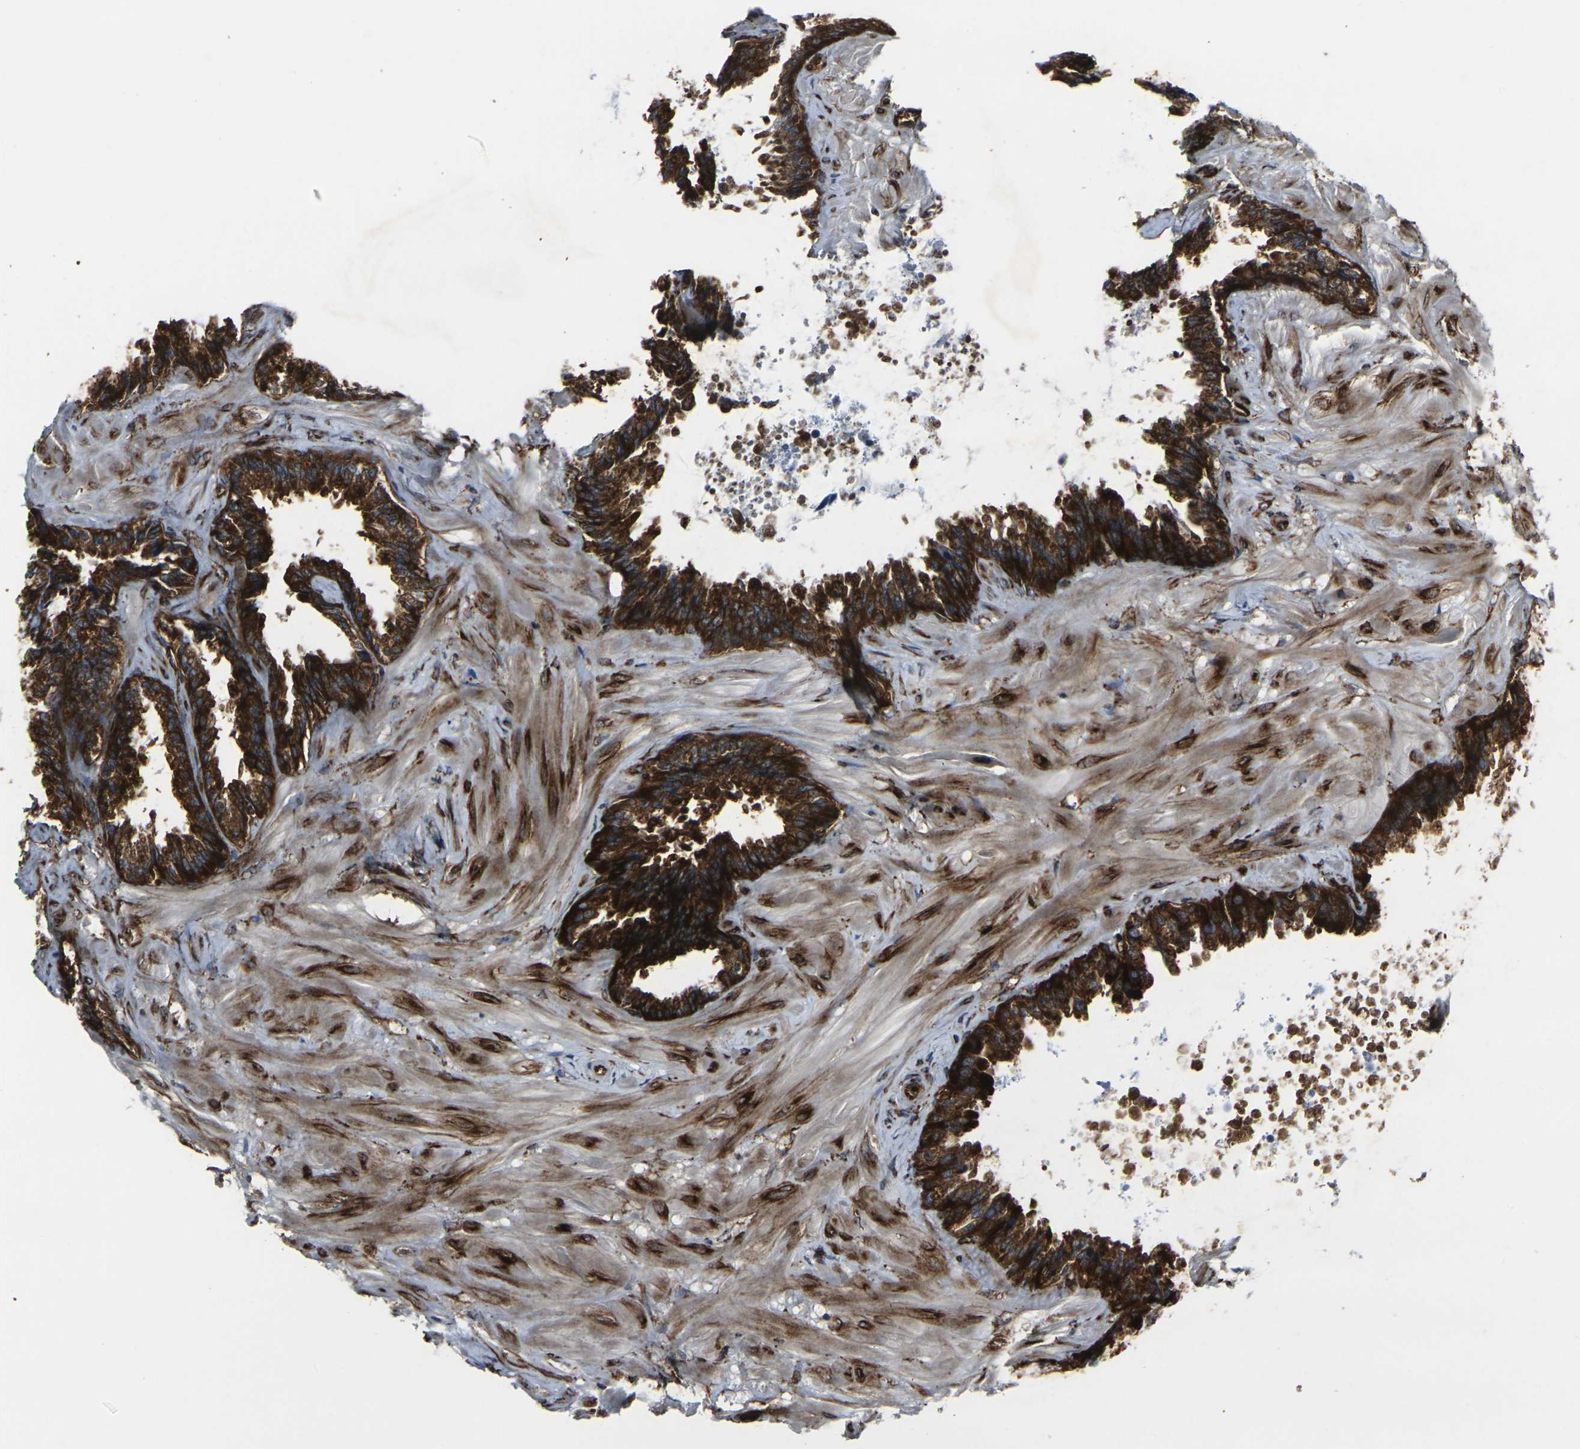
{"staining": {"intensity": "strong", "quantity": ">75%", "location": "cytoplasmic/membranous"}, "tissue": "seminal vesicle", "cell_type": "Glandular cells", "image_type": "normal", "snomed": [{"axis": "morphology", "description": "Normal tissue, NOS"}, {"axis": "topography", "description": "Seminal veicle"}], "caption": "Immunohistochemistry photomicrograph of unremarkable seminal vesicle: seminal vesicle stained using immunohistochemistry (IHC) demonstrates high levels of strong protein expression localized specifically in the cytoplasmic/membranous of glandular cells, appearing as a cytoplasmic/membranous brown color.", "gene": "MARCHF2", "patient": {"sex": "male", "age": 46}}